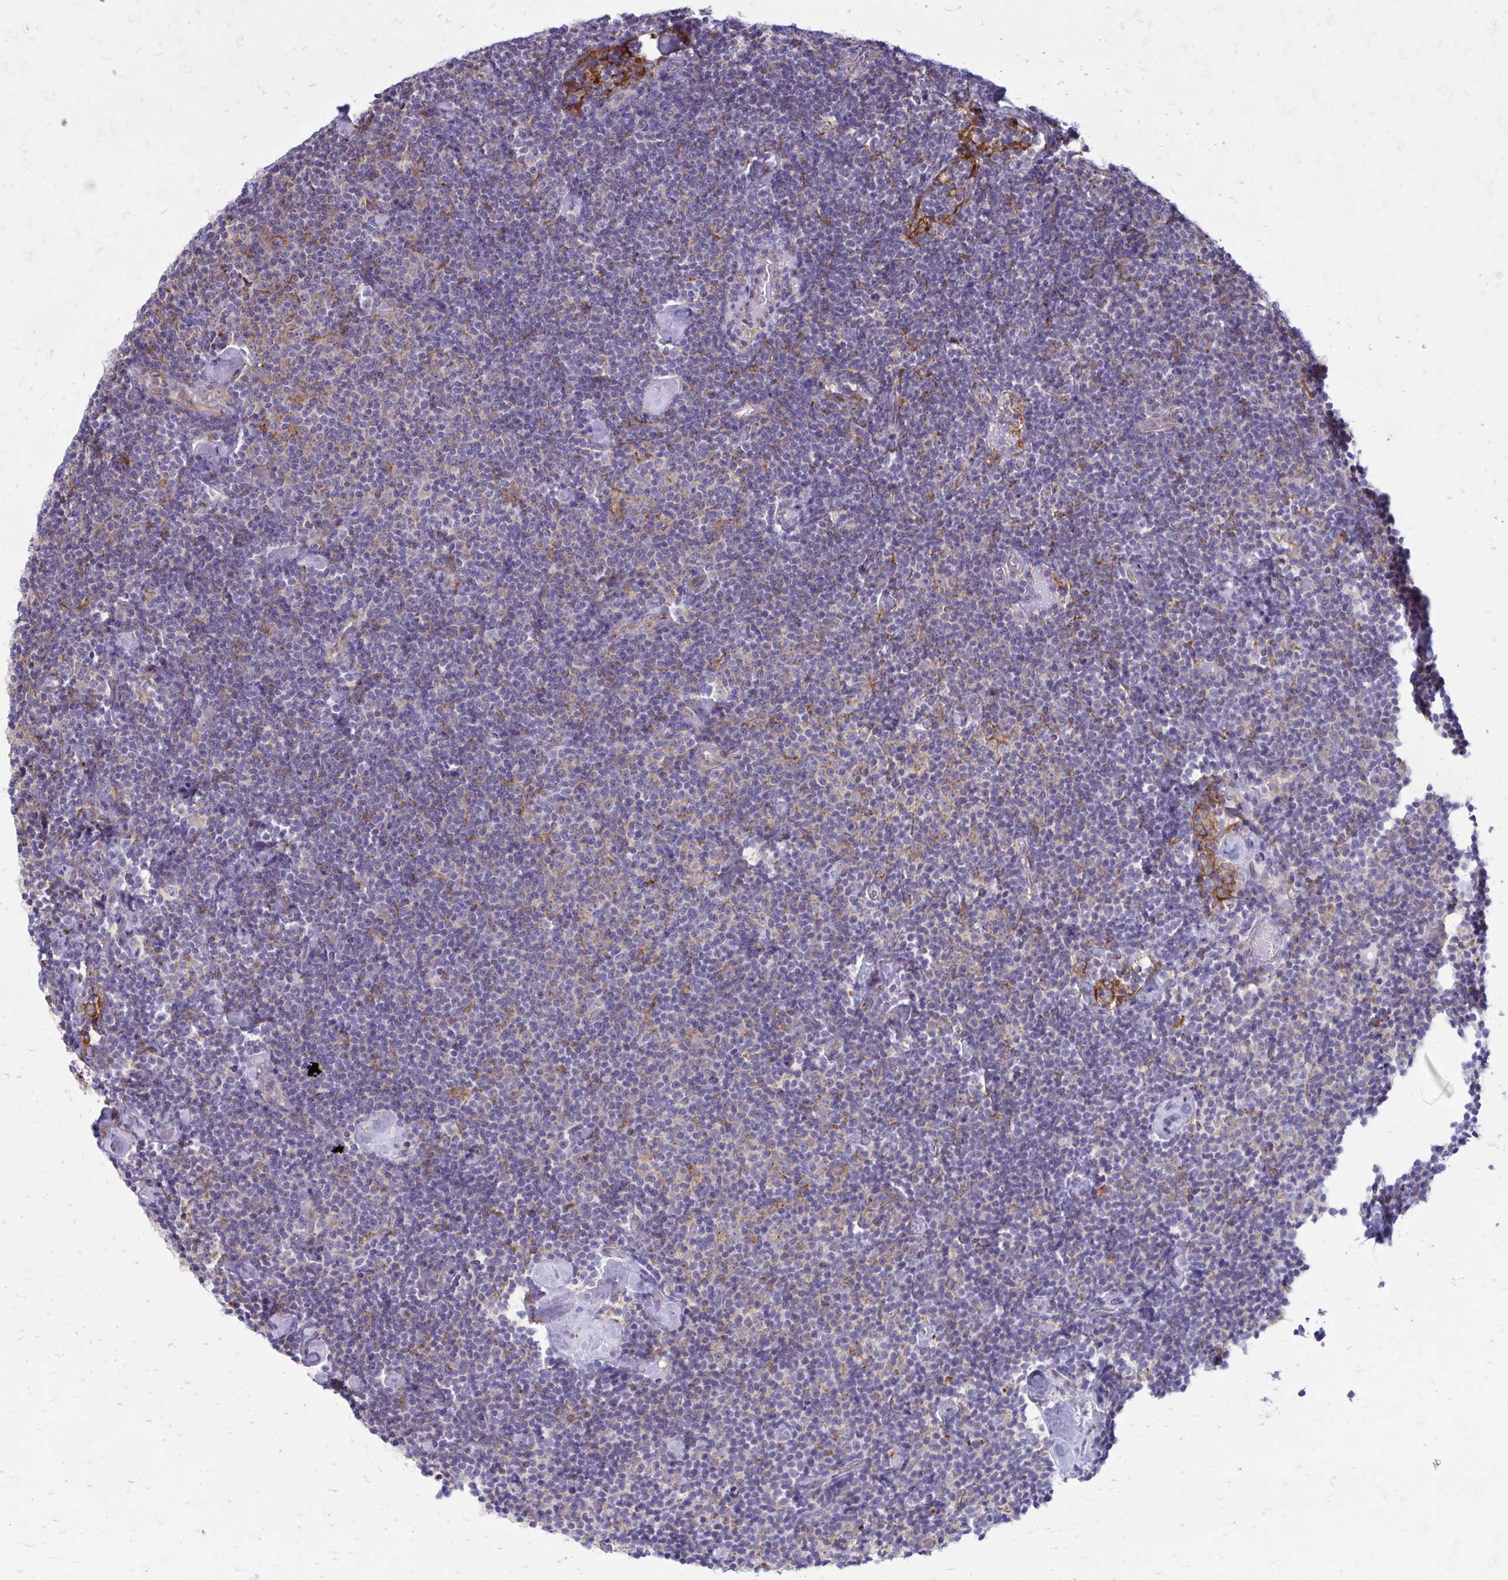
{"staining": {"intensity": "weak", "quantity": "<25%", "location": "cytoplasmic/membranous"}, "tissue": "lymphoma", "cell_type": "Tumor cells", "image_type": "cancer", "snomed": [{"axis": "morphology", "description": "Malignant lymphoma, non-Hodgkin's type, Low grade"}, {"axis": "topography", "description": "Lymph node"}], "caption": "Protein analysis of lymphoma shows no significant positivity in tumor cells. (Immunohistochemistry, brightfield microscopy, high magnification).", "gene": "CLTA", "patient": {"sex": "male", "age": 81}}